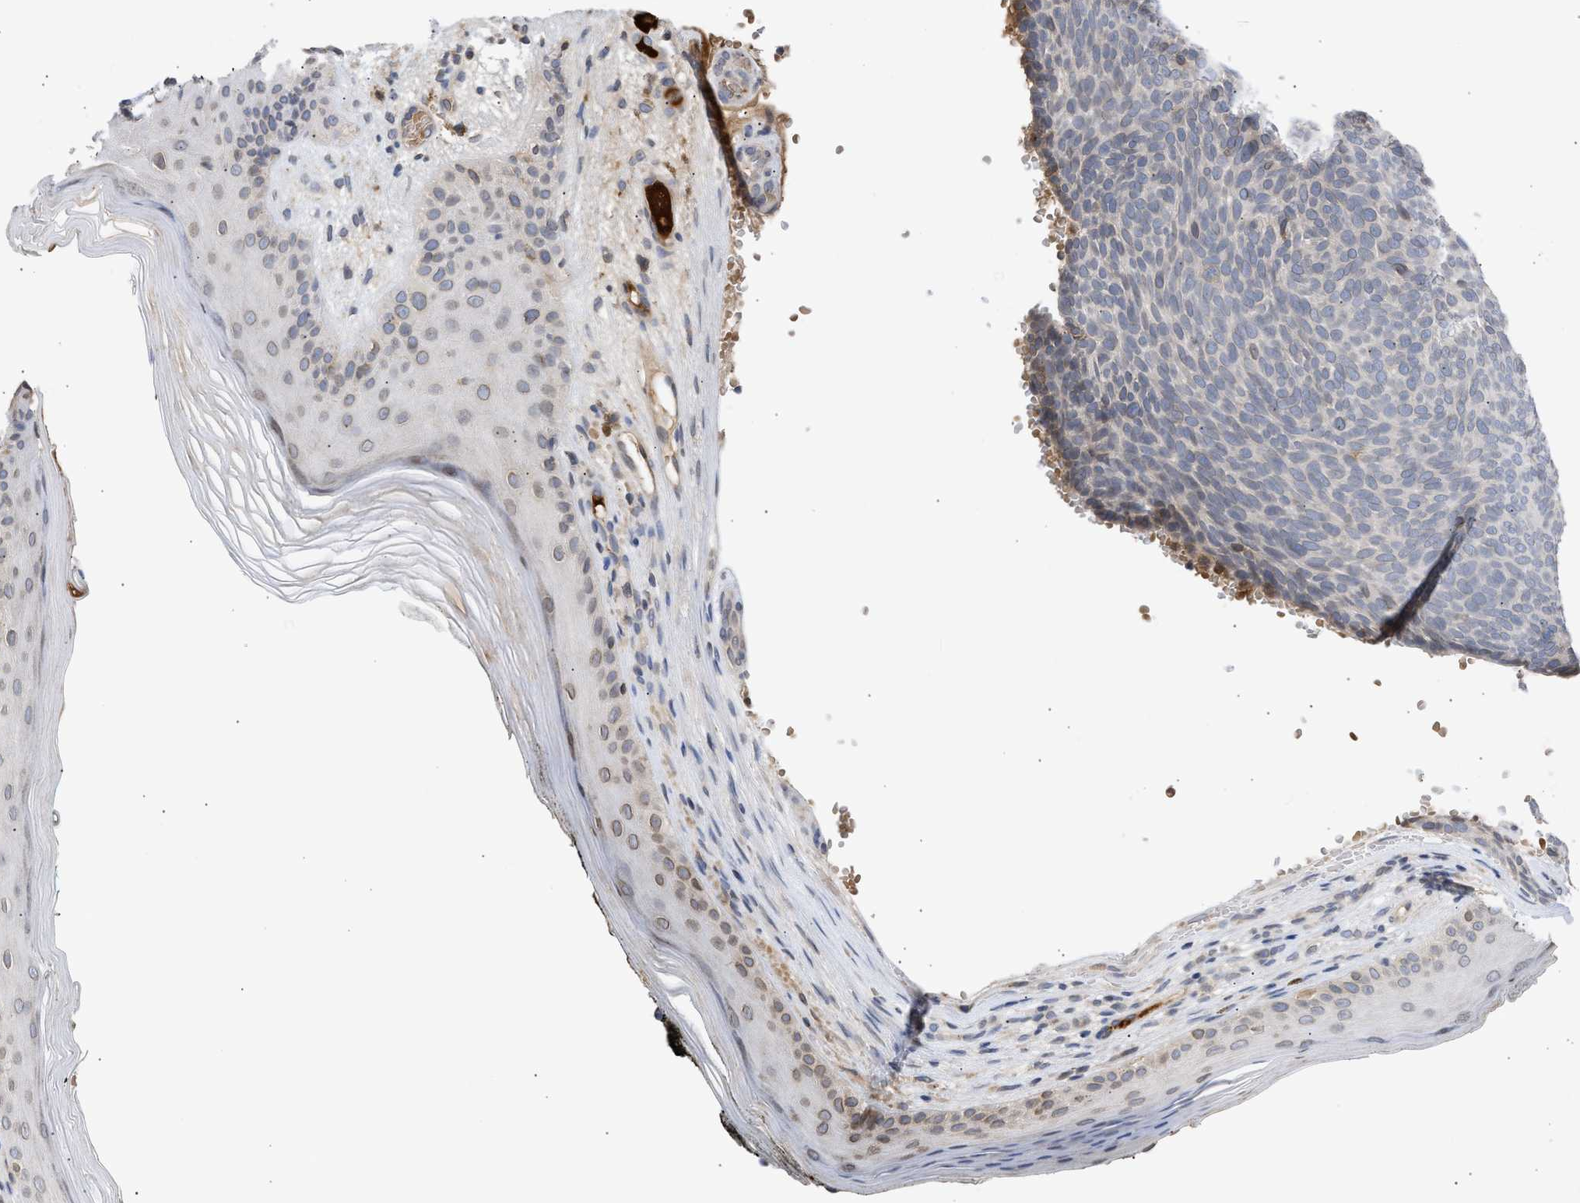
{"staining": {"intensity": "negative", "quantity": "none", "location": "none"}, "tissue": "skin cancer", "cell_type": "Tumor cells", "image_type": "cancer", "snomed": [{"axis": "morphology", "description": "Basal cell carcinoma"}, {"axis": "topography", "description": "Skin"}], "caption": "This image is of skin cancer stained with immunohistochemistry to label a protein in brown with the nuclei are counter-stained blue. There is no expression in tumor cells.", "gene": "NUP62", "patient": {"sex": "male", "age": 61}}